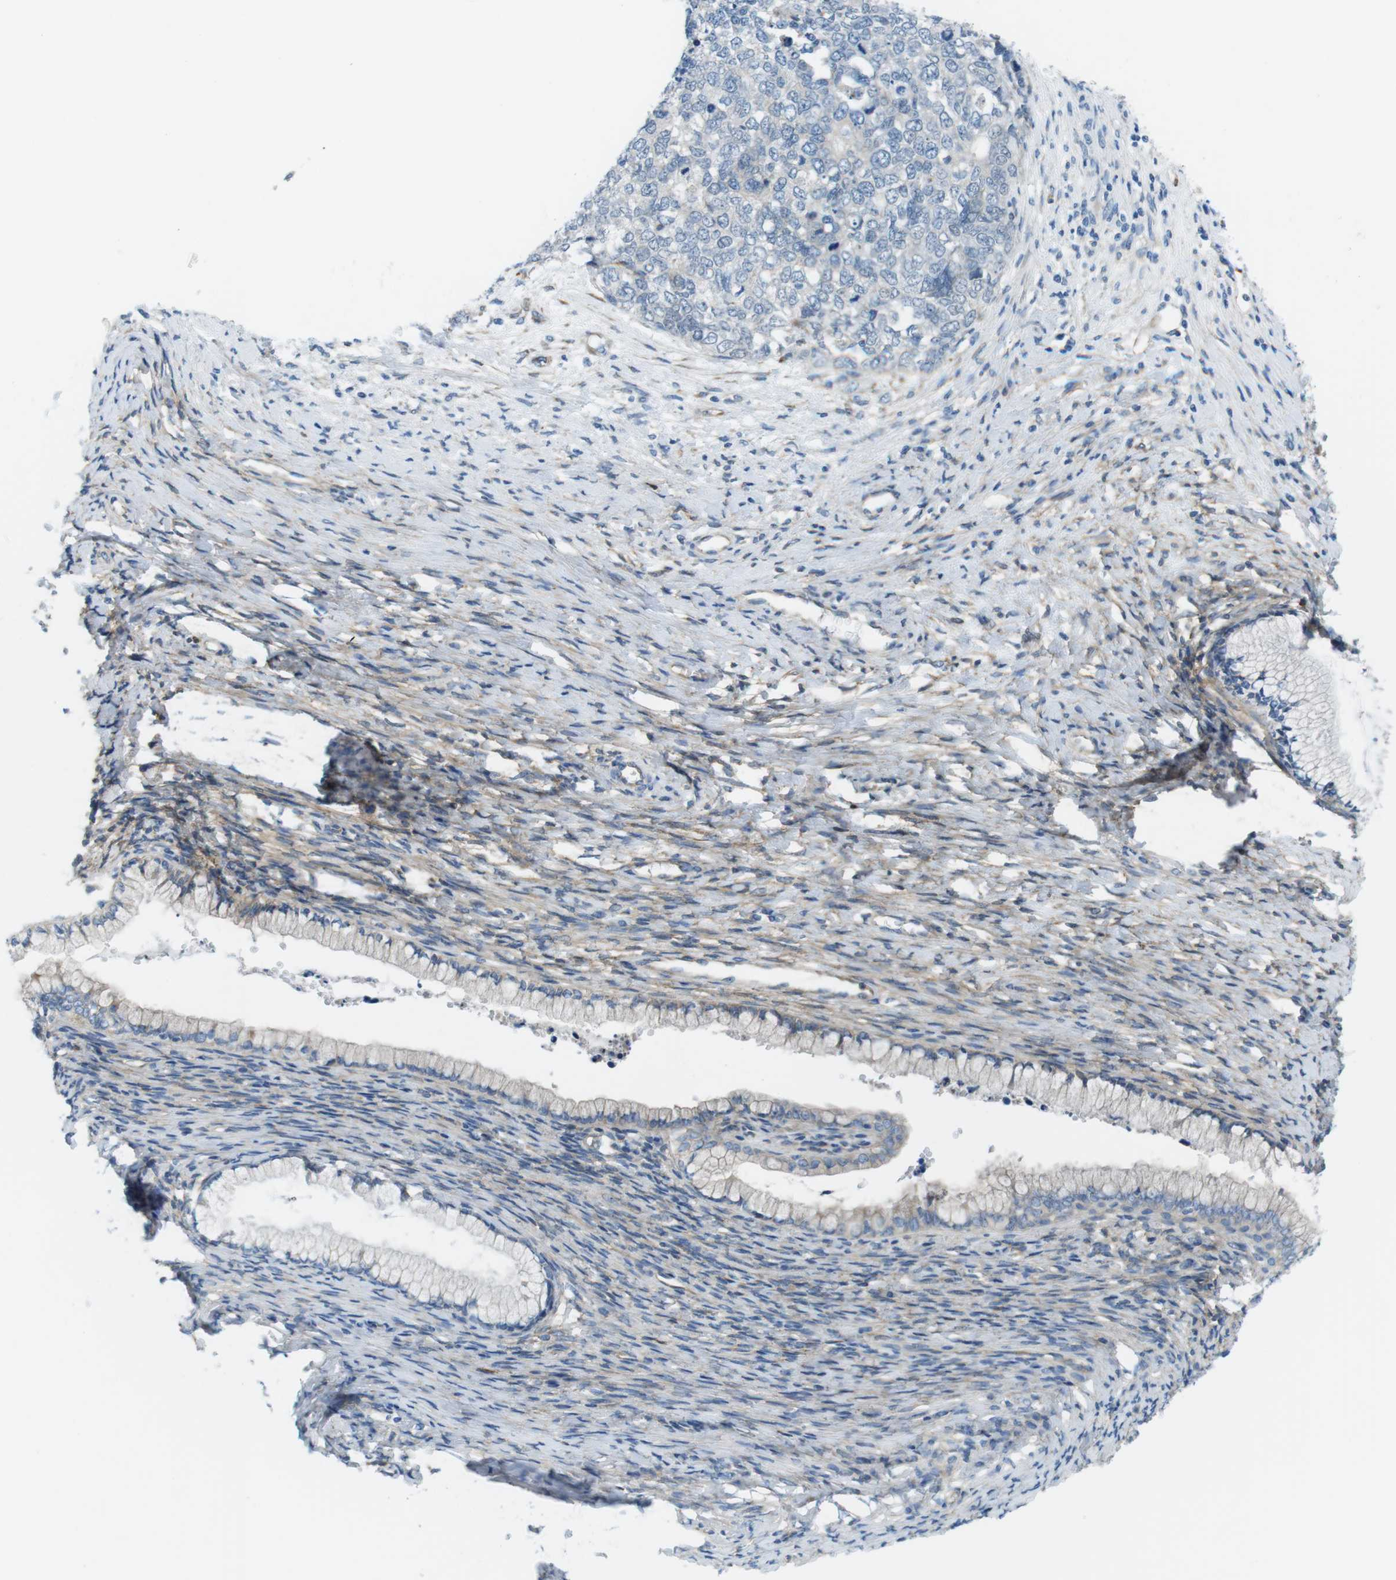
{"staining": {"intensity": "negative", "quantity": "none", "location": "none"}, "tissue": "cervical cancer", "cell_type": "Tumor cells", "image_type": "cancer", "snomed": [{"axis": "morphology", "description": "Squamous cell carcinoma, NOS"}, {"axis": "topography", "description": "Cervix"}], "caption": "Human cervical cancer (squamous cell carcinoma) stained for a protein using immunohistochemistry (IHC) displays no staining in tumor cells.", "gene": "EMP2", "patient": {"sex": "female", "age": 63}}